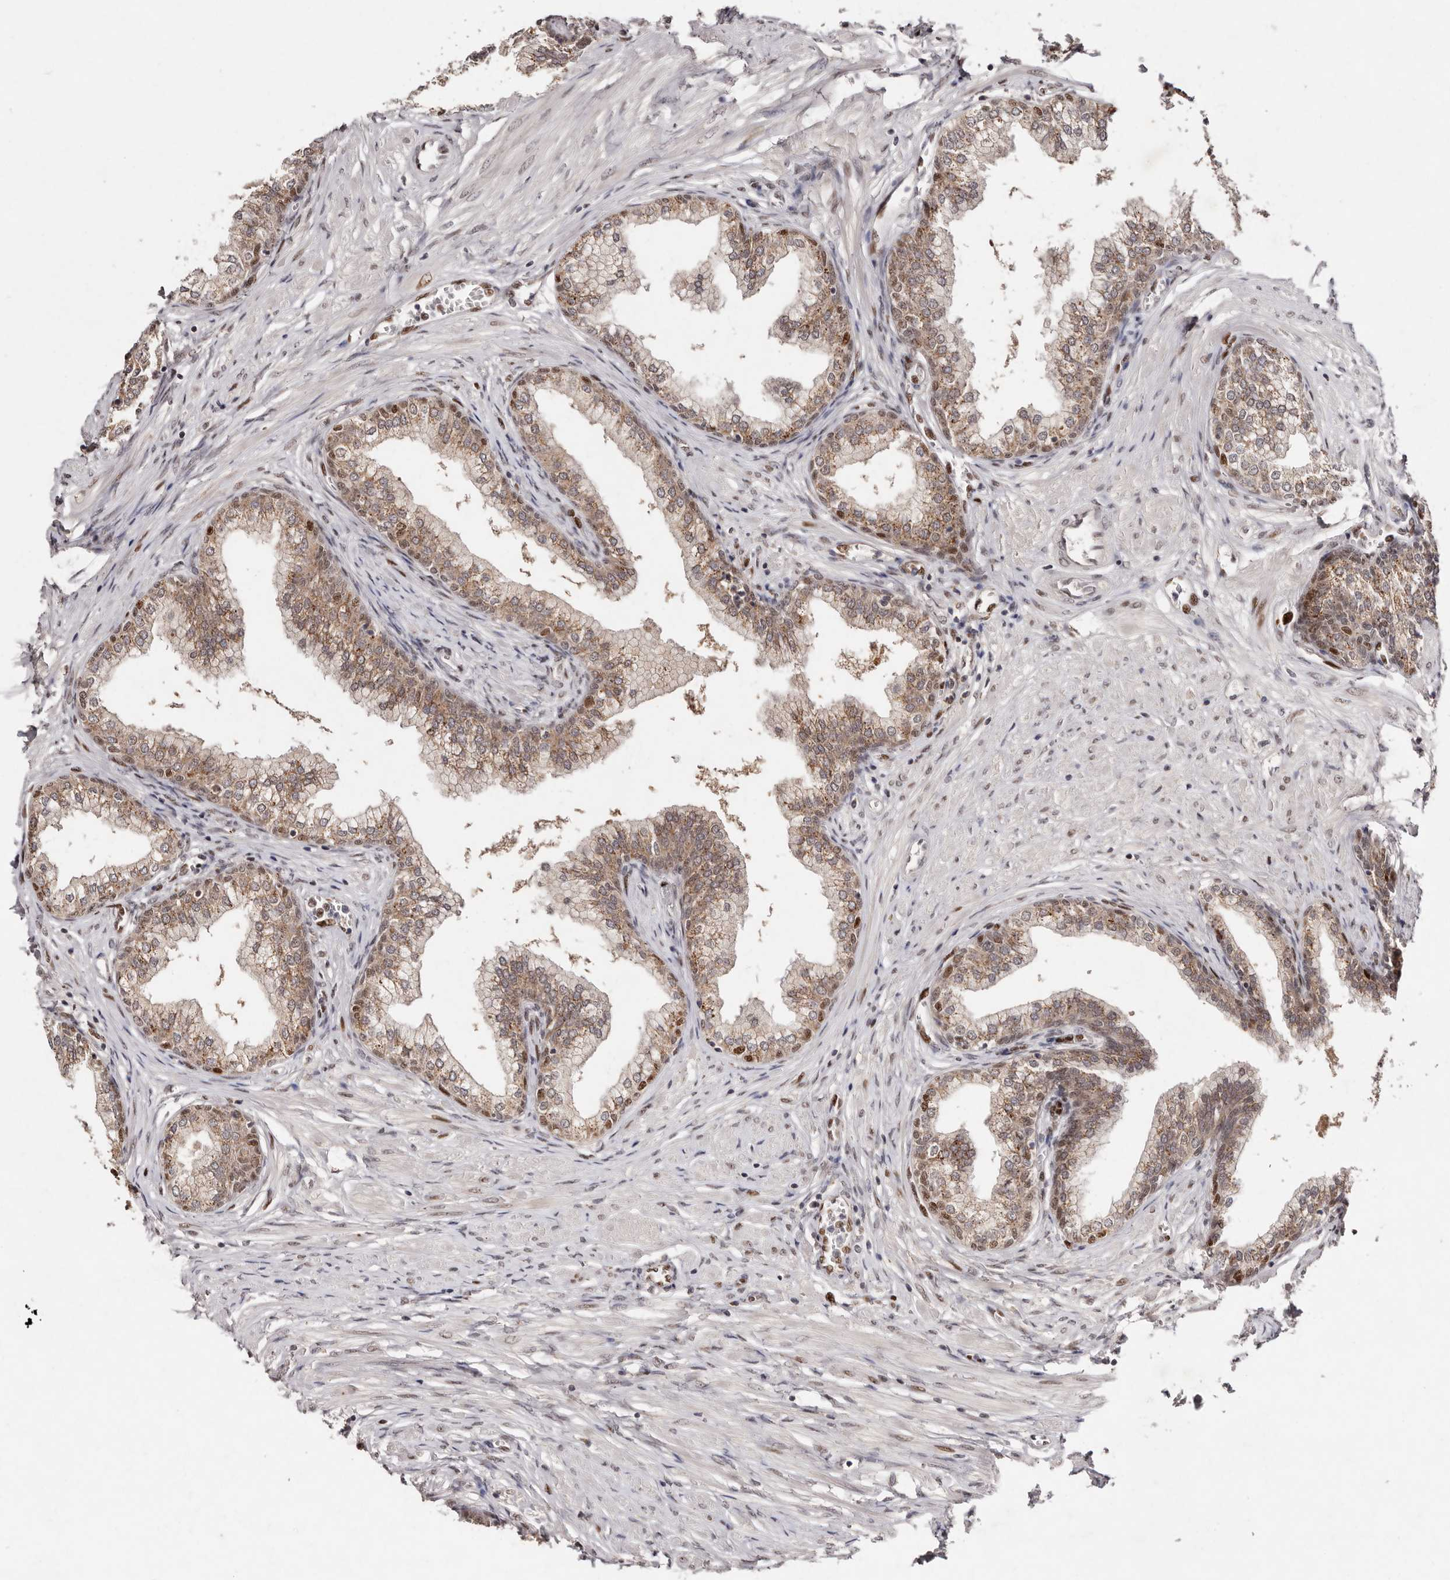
{"staining": {"intensity": "moderate", "quantity": ">75%", "location": "cytoplasmic/membranous"}, "tissue": "prostate", "cell_type": "Glandular cells", "image_type": "normal", "snomed": [{"axis": "morphology", "description": "Normal tissue, NOS"}, {"axis": "morphology", "description": "Urothelial carcinoma, Low grade"}, {"axis": "topography", "description": "Urinary bladder"}, {"axis": "topography", "description": "Prostate"}], "caption": "Immunohistochemical staining of unremarkable prostate demonstrates moderate cytoplasmic/membranous protein staining in about >75% of glandular cells. (IHC, brightfield microscopy, high magnification).", "gene": "KLF7", "patient": {"sex": "male", "age": 60}}